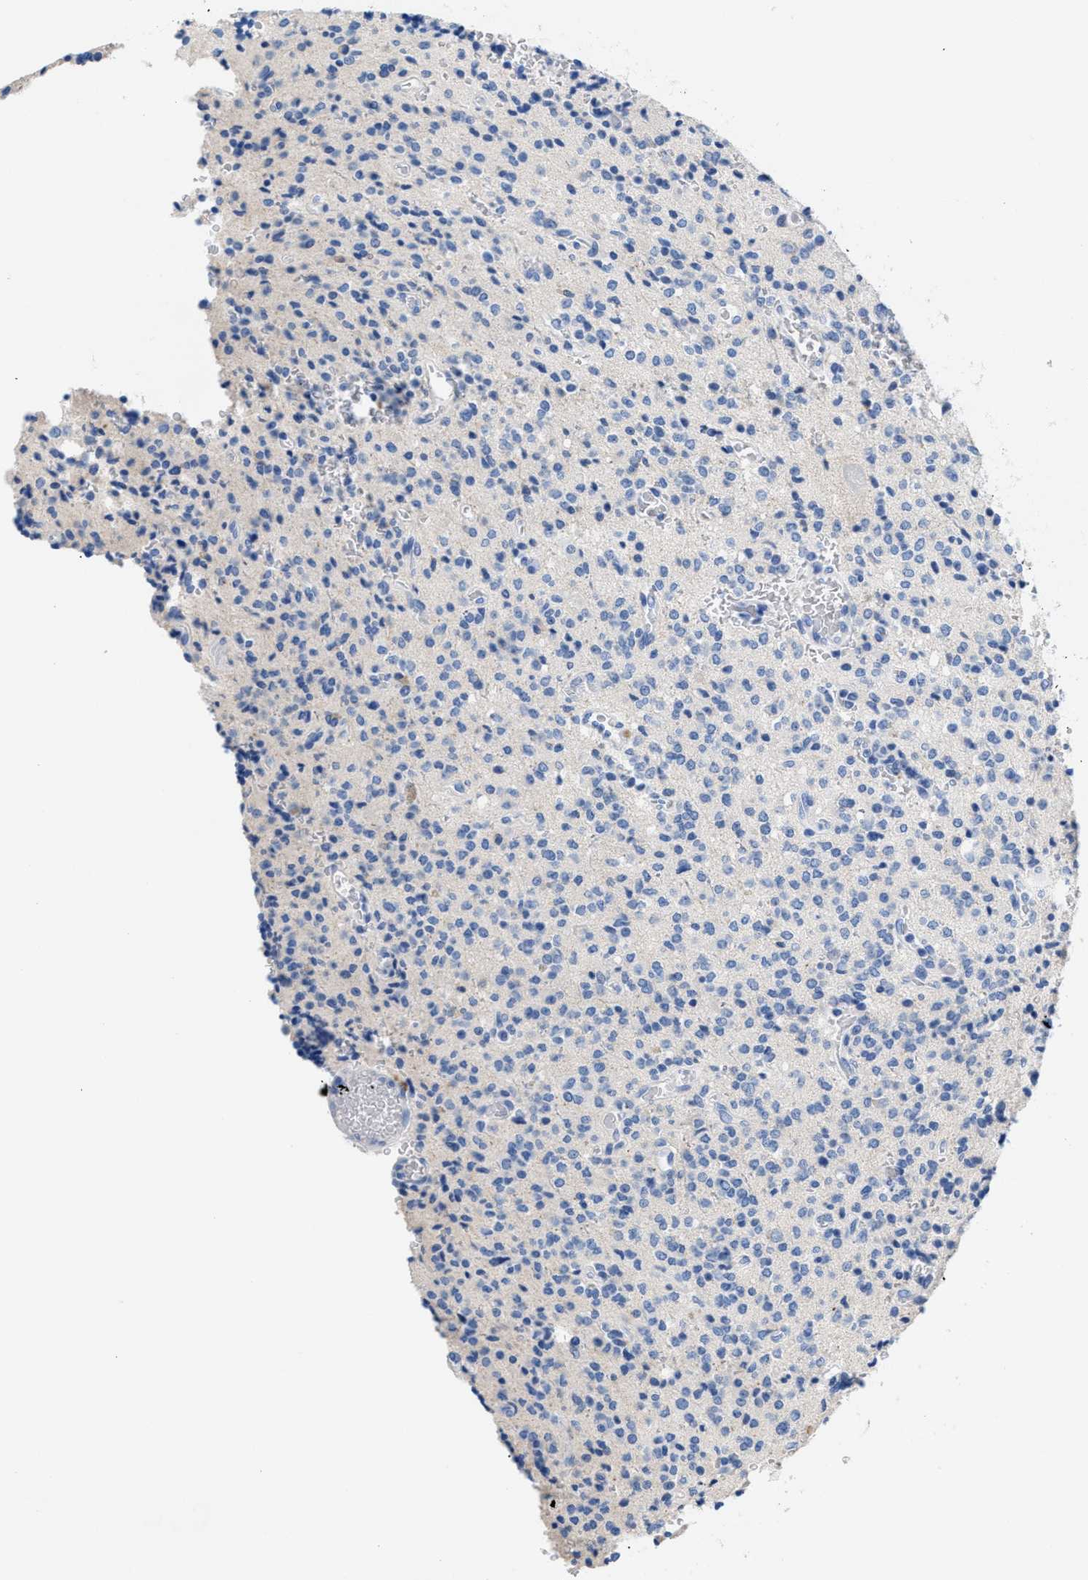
{"staining": {"intensity": "negative", "quantity": "none", "location": "none"}, "tissue": "glioma", "cell_type": "Tumor cells", "image_type": "cancer", "snomed": [{"axis": "morphology", "description": "Glioma, malignant, High grade"}, {"axis": "topography", "description": "Brain"}], "caption": "High-grade glioma (malignant) was stained to show a protein in brown. There is no significant expression in tumor cells.", "gene": "SLFN13", "patient": {"sex": "male", "age": 34}}